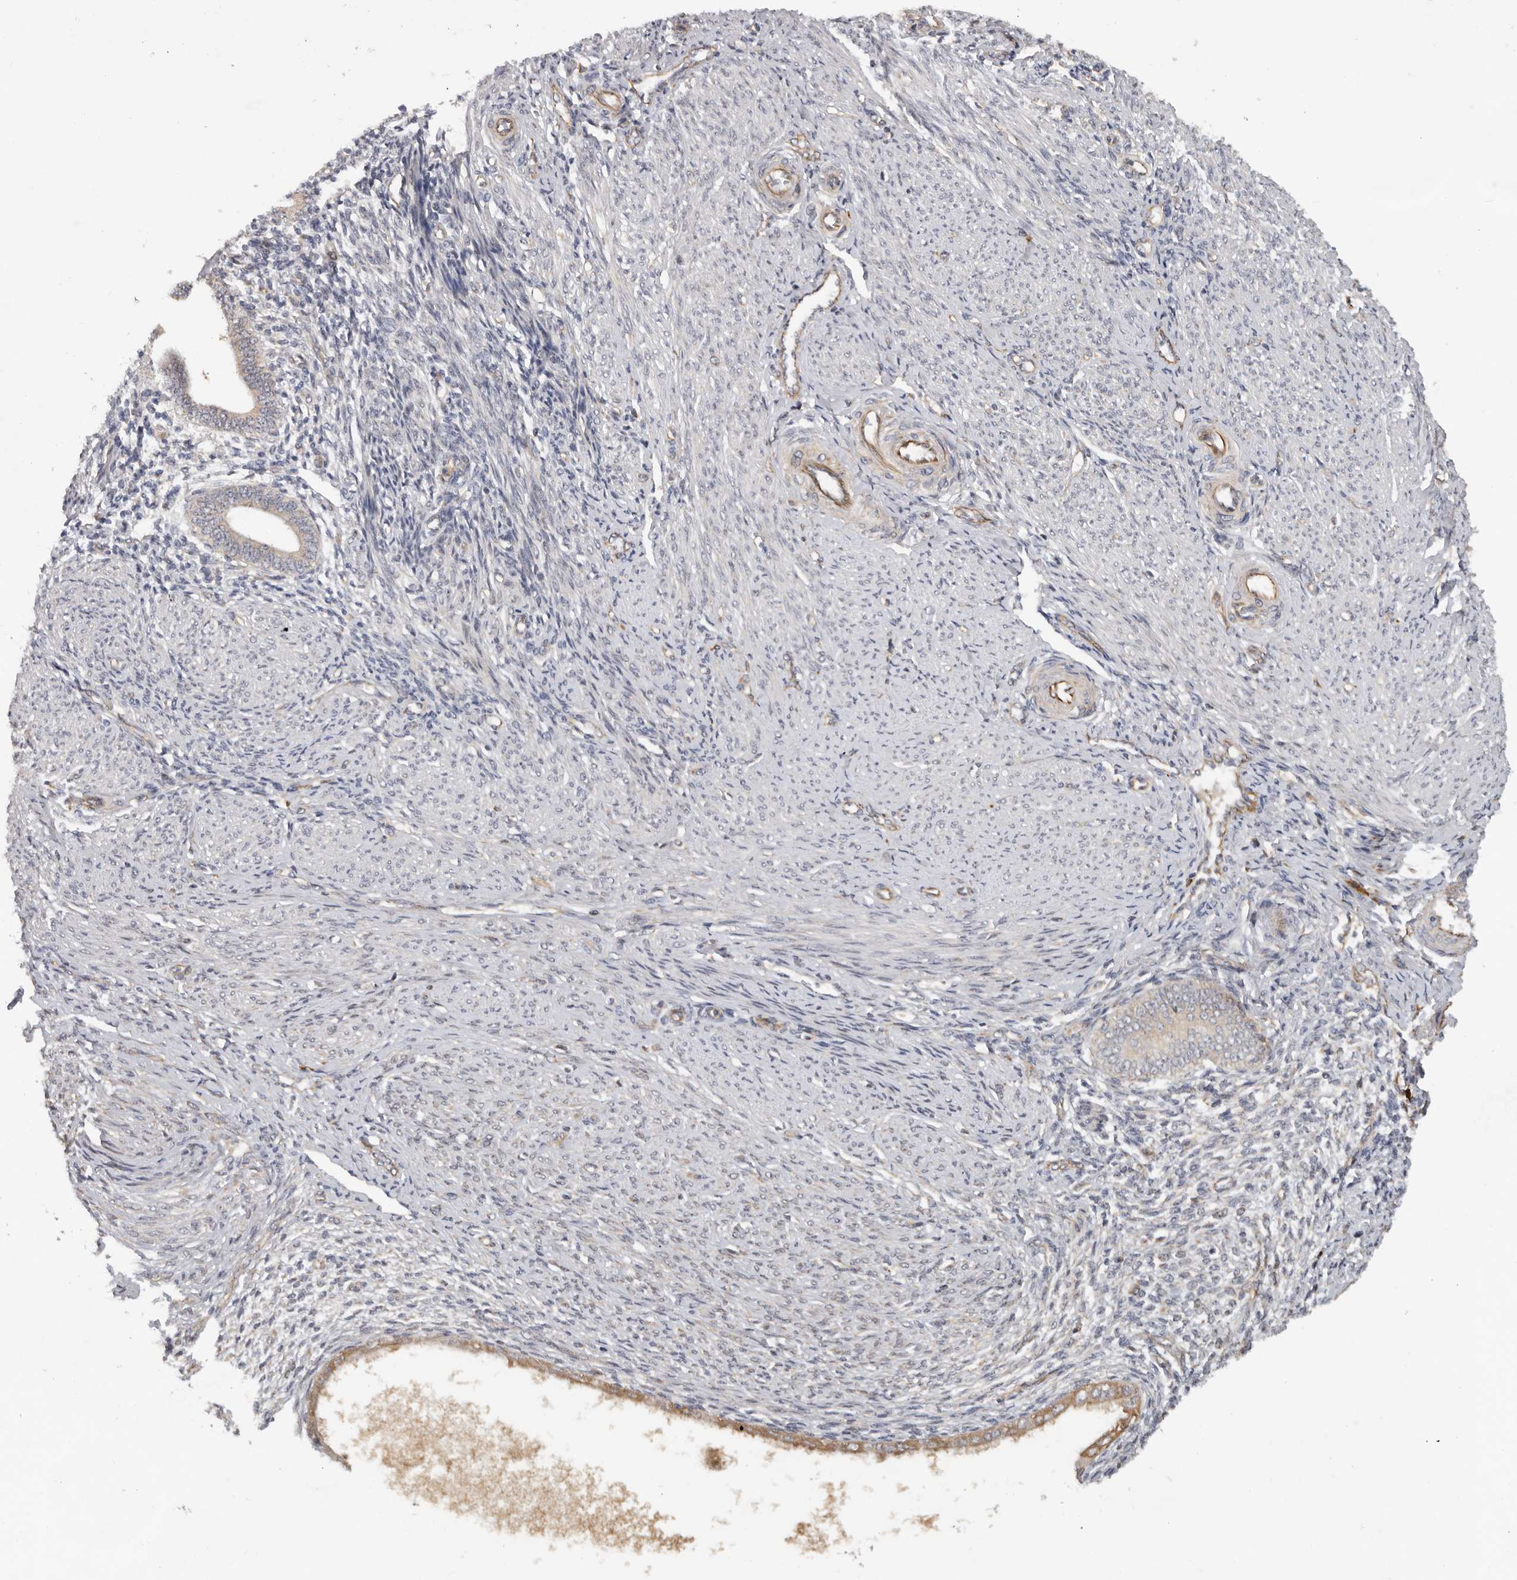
{"staining": {"intensity": "moderate", "quantity": "<25%", "location": "cytoplasmic/membranous"}, "tissue": "endometrium", "cell_type": "Cells in endometrial stroma", "image_type": "normal", "snomed": [{"axis": "morphology", "description": "Normal tissue, NOS"}, {"axis": "topography", "description": "Endometrium"}], "caption": "Immunohistochemical staining of benign human endometrium demonstrates low levels of moderate cytoplasmic/membranous staining in about <25% of cells in endometrial stroma.", "gene": "RNF157", "patient": {"sex": "female", "age": 42}}